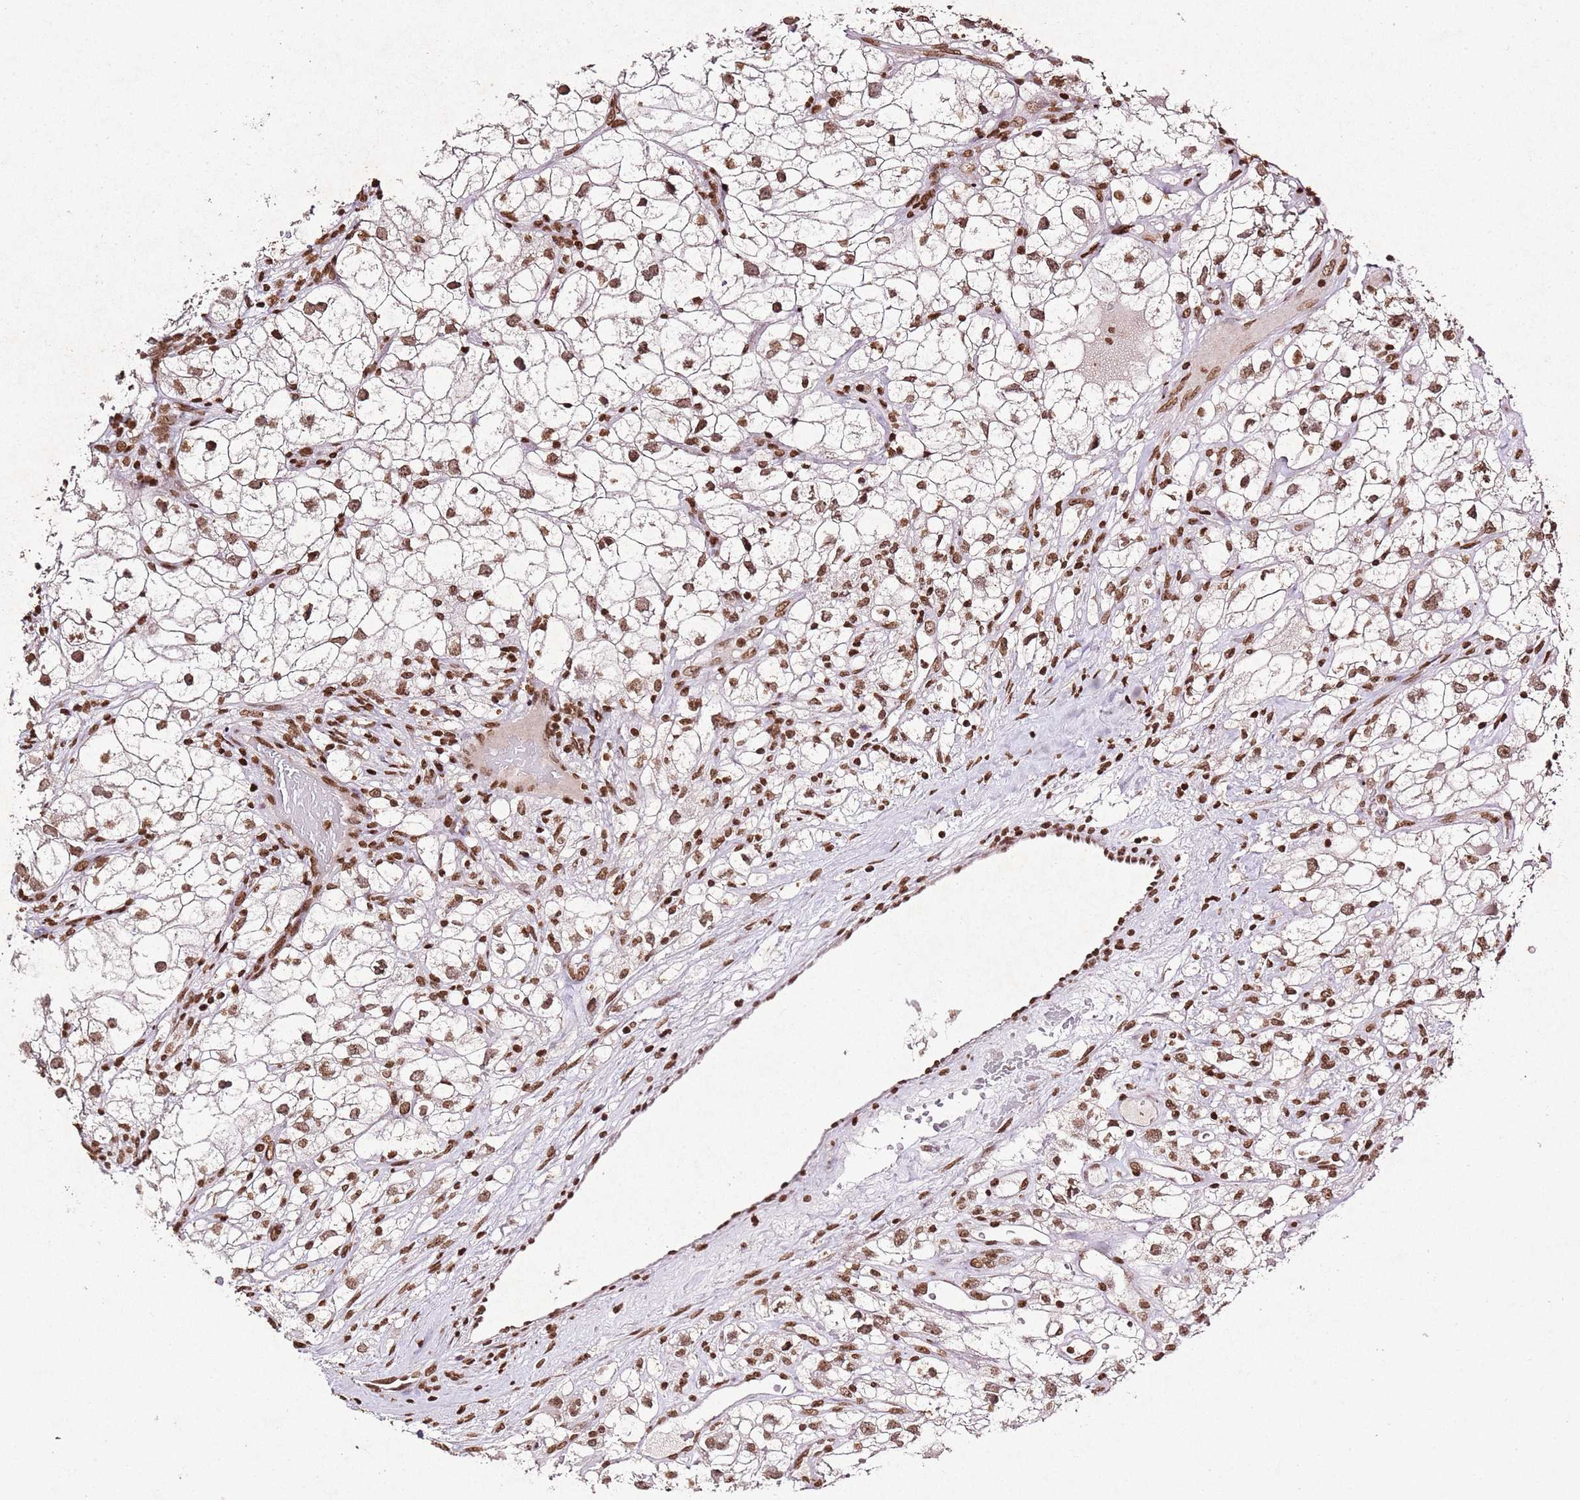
{"staining": {"intensity": "moderate", "quantity": ">75%", "location": "nuclear"}, "tissue": "renal cancer", "cell_type": "Tumor cells", "image_type": "cancer", "snomed": [{"axis": "morphology", "description": "Adenocarcinoma, NOS"}, {"axis": "topography", "description": "Kidney"}], "caption": "A high-resolution histopathology image shows immunohistochemistry (IHC) staining of renal cancer, which exhibits moderate nuclear positivity in approximately >75% of tumor cells. Using DAB (3,3'-diaminobenzidine) (brown) and hematoxylin (blue) stains, captured at high magnification using brightfield microscopy.", "gene": "BMAL1", "patient": {"sex": "male", "age": 59}}